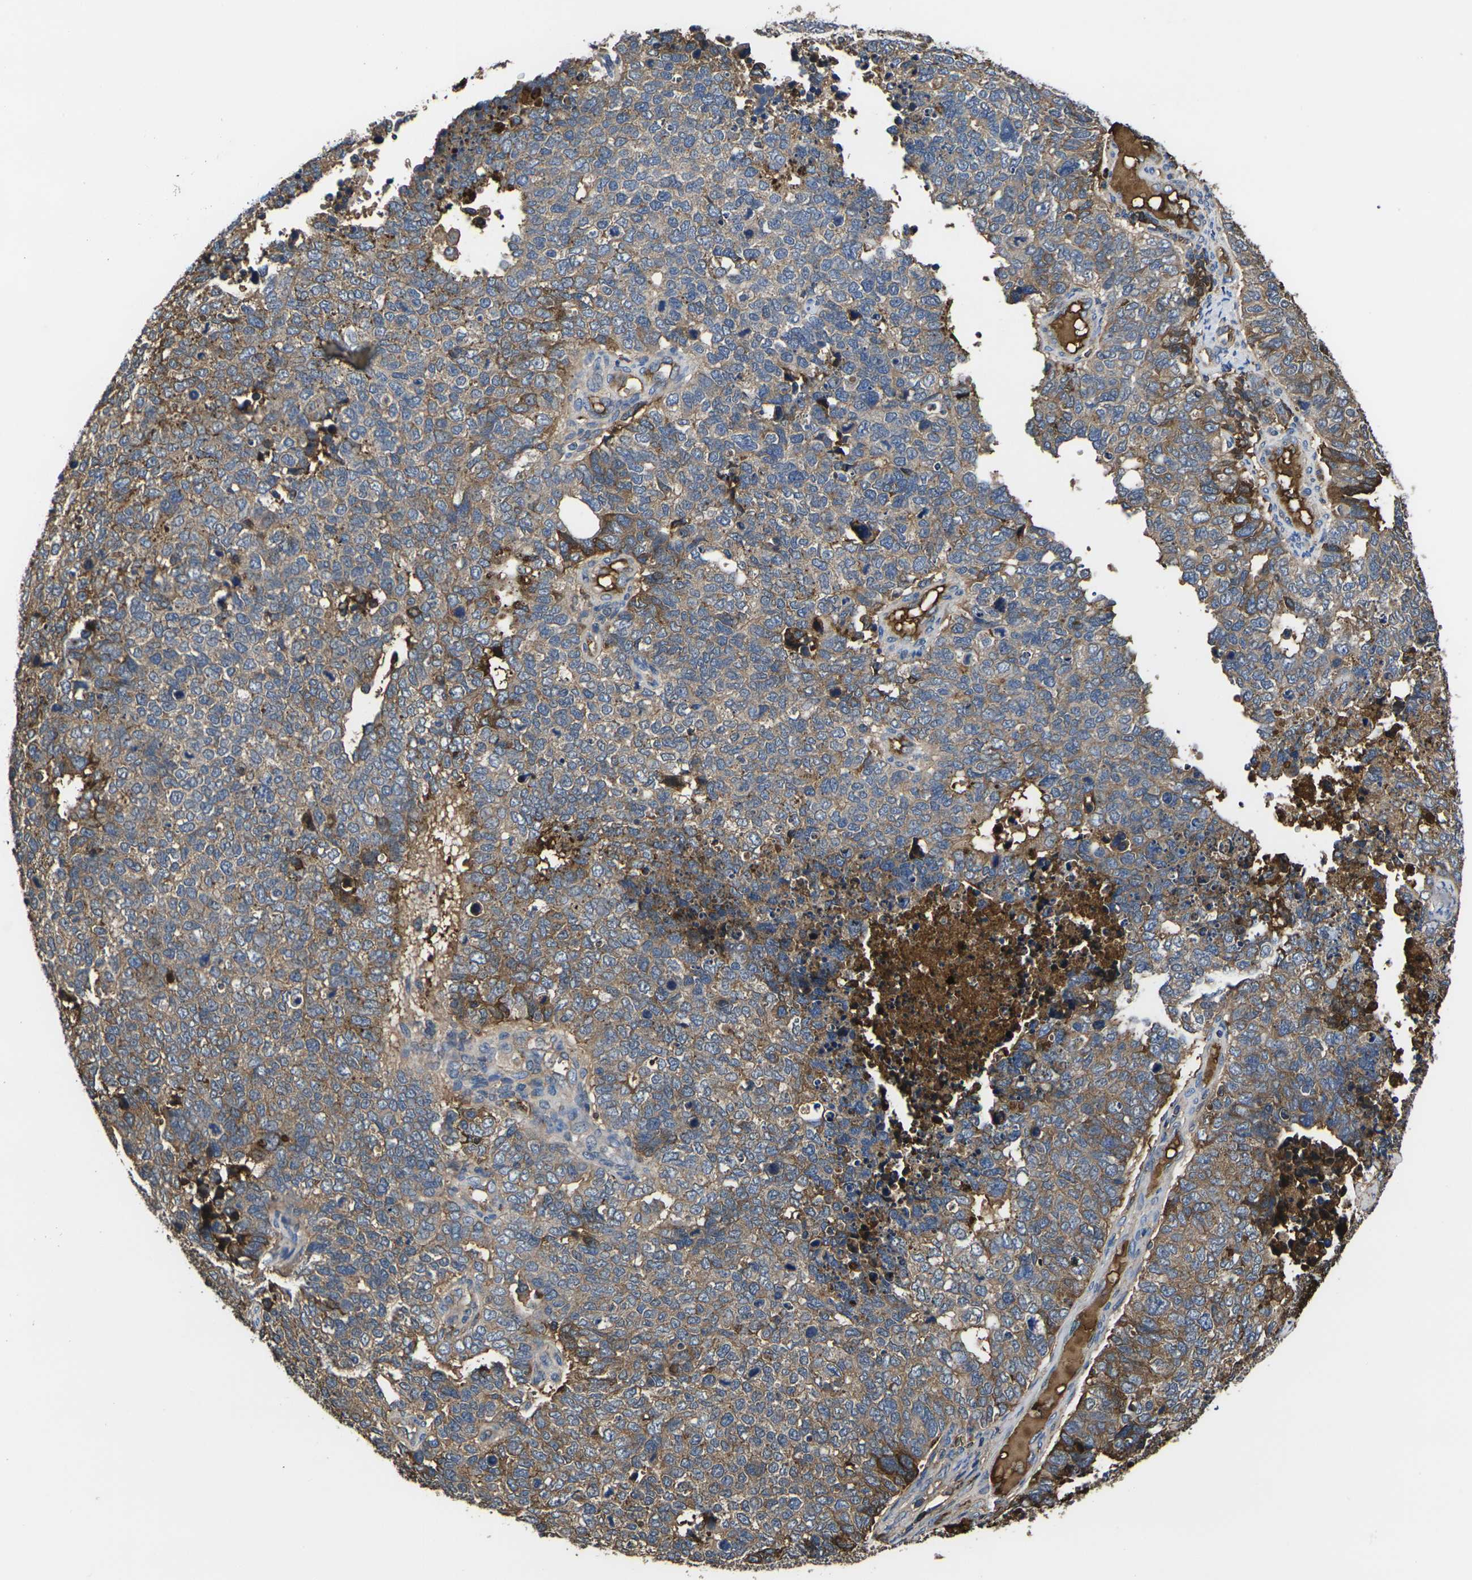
{"staining": {"intensity": "moderate", "quantity": ">75%", "location": "cytoplasmic/membranous"}, "tissue": "cervical cancer", "cell_type": "Tumor cells", "image_type": "cancer", "snomed": [{"axis": "morphology", "description": "Squamous cell carcinoma, NOS"}, {"axis": "topography", "description": "Cervix"}], "caption": "Protein analysis of squamous cell carcinoma (cervical) tissue exhibits moderate cytoplasmic/membranous positivity in approximately >75% of tumor cells. (IHC, brightfield microscopy, high magnification).", "gene": "HSPG2", "patient": {"sex": "female", "age": 63}}